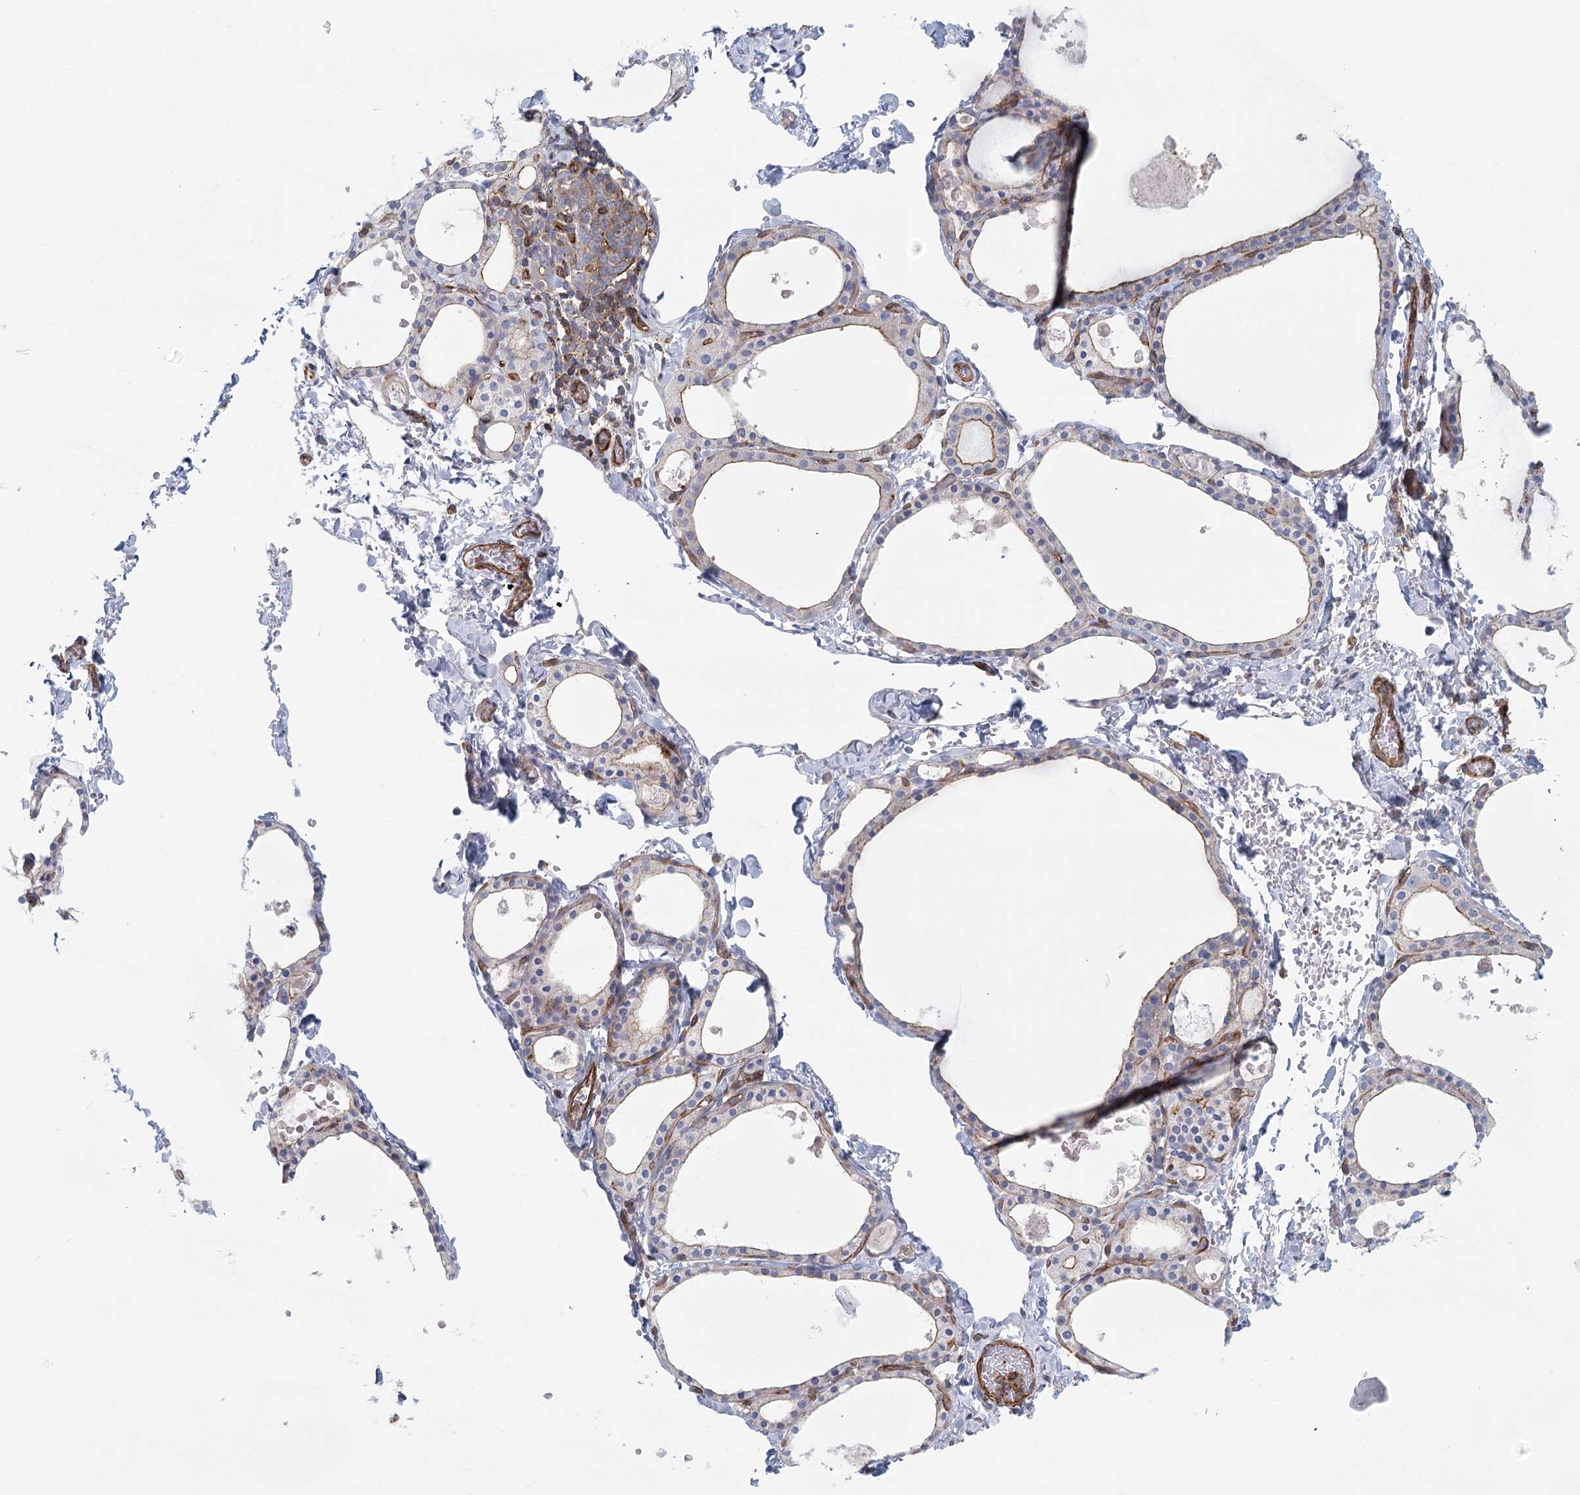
{"staining": {"intensity": "negative", "quantity": "none", "location": "none"}, "tissue": "thyroid gland", "cell_type": "Glandular cells", "image_type": "normal", "snomed": [{"axis": "morphology", "description": "Normal tissue, NOS"}, {"axis": "topography", "description": "Thyroid gland"}], "caption": "Glandular cells show no significant expression in normal thyroid gland. (DAB IHC with hematoxylin counter stain).", "gene": "IFT46", "patient": {"sex": "male", "age": 56}}